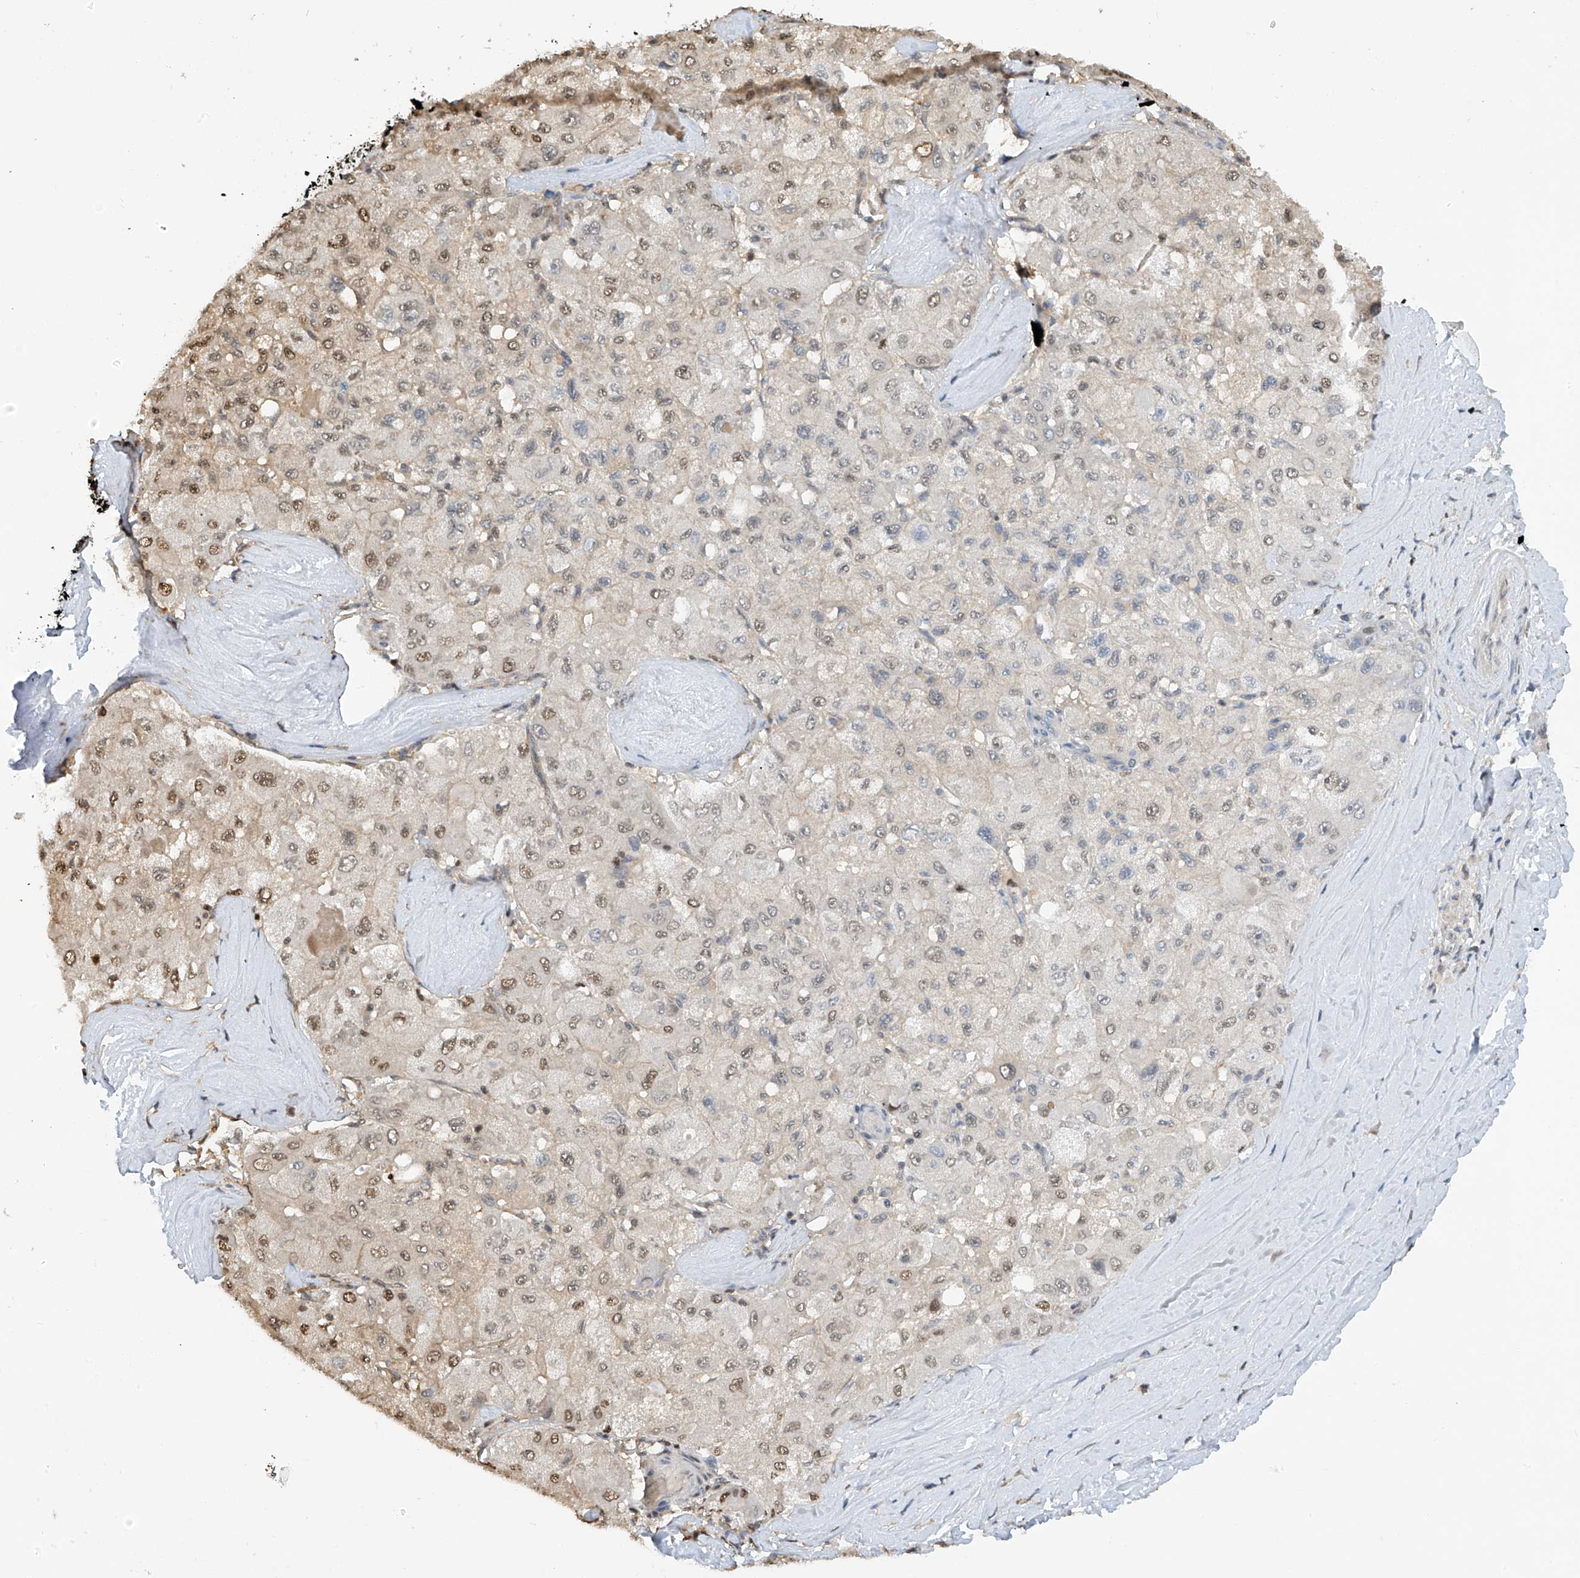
{"staining": {"intensity": "weak", "quantity": "<25%", "location": "nuclear"}, "tissue": "liver cancer", "cell_type": "Tumor cells", "image_type": "cancer", "snomed": [{"axis": "morphology", "description": "Carcinoma, Hepatocellular, NOS"}, {"axis": "topography", "description": "Liver"}], "caption": "Histopathology image shows no protein expression in tumor cells of liver hepatocellular carcinoma tissue. (Brightfield microscopy of DAB (3,3'-diaminobenzidine) IHC at high magnification).", "gene": "PMM1", "patient": {"sex": "male", "age": 80}}